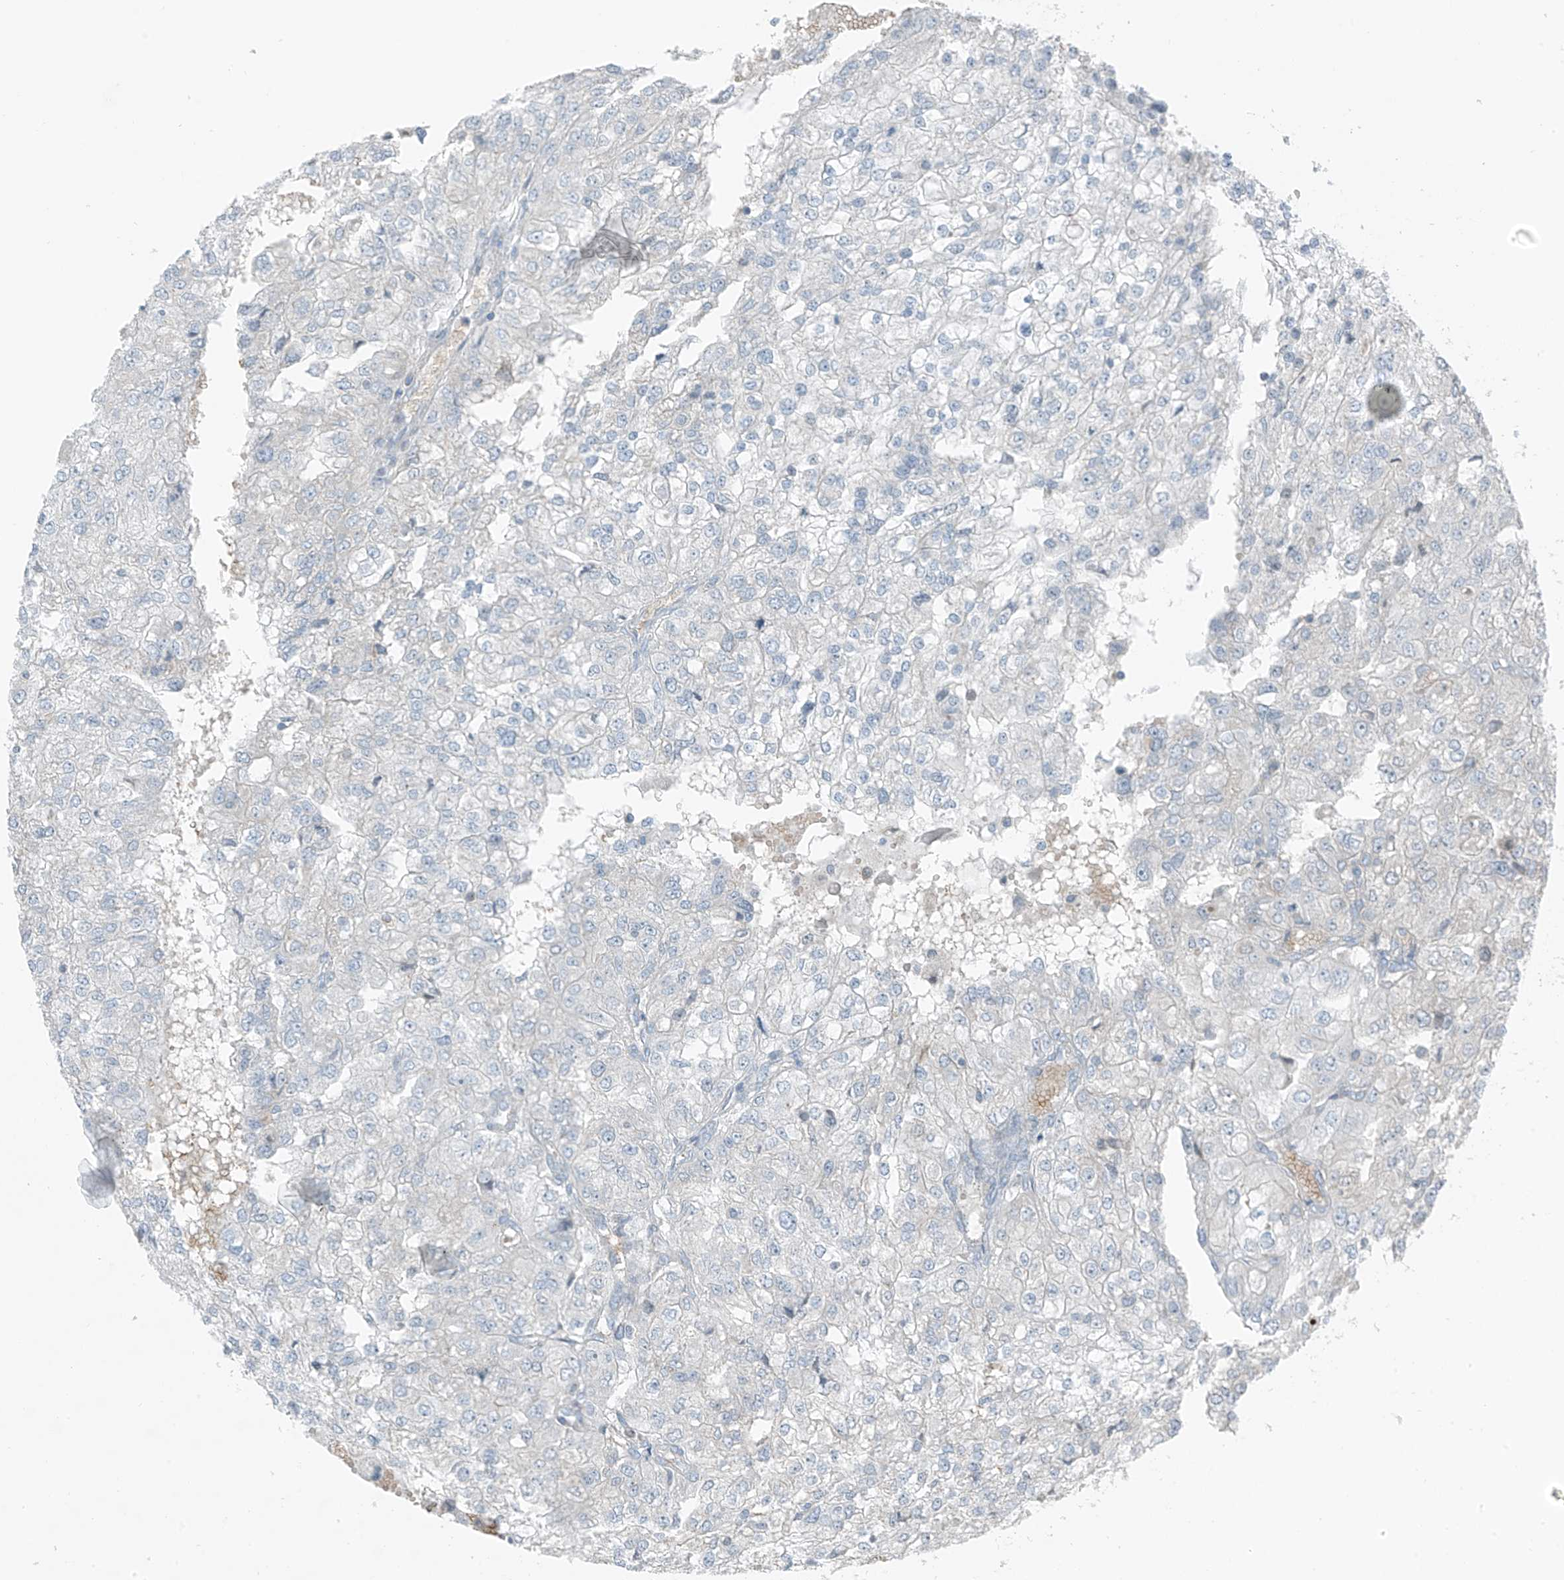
{"staining": {"intensity": "negative", "quantity": "none", "location": "none"}, "tissue": "renal cancer", "cell_type": "Tumor cells", "image_type": "cancer", "snomed": [{"axis": "morphology", "description": "Adenocarcinoma, NOS"}, {"axis": "topography", "description": "Kidney"}], "caption": "Protein analysis of renal adenocarcinoma displays no significant staining in tumor cells.", "gene": "SLC12A6", "patient": {"sex": "female", "age": 54}}